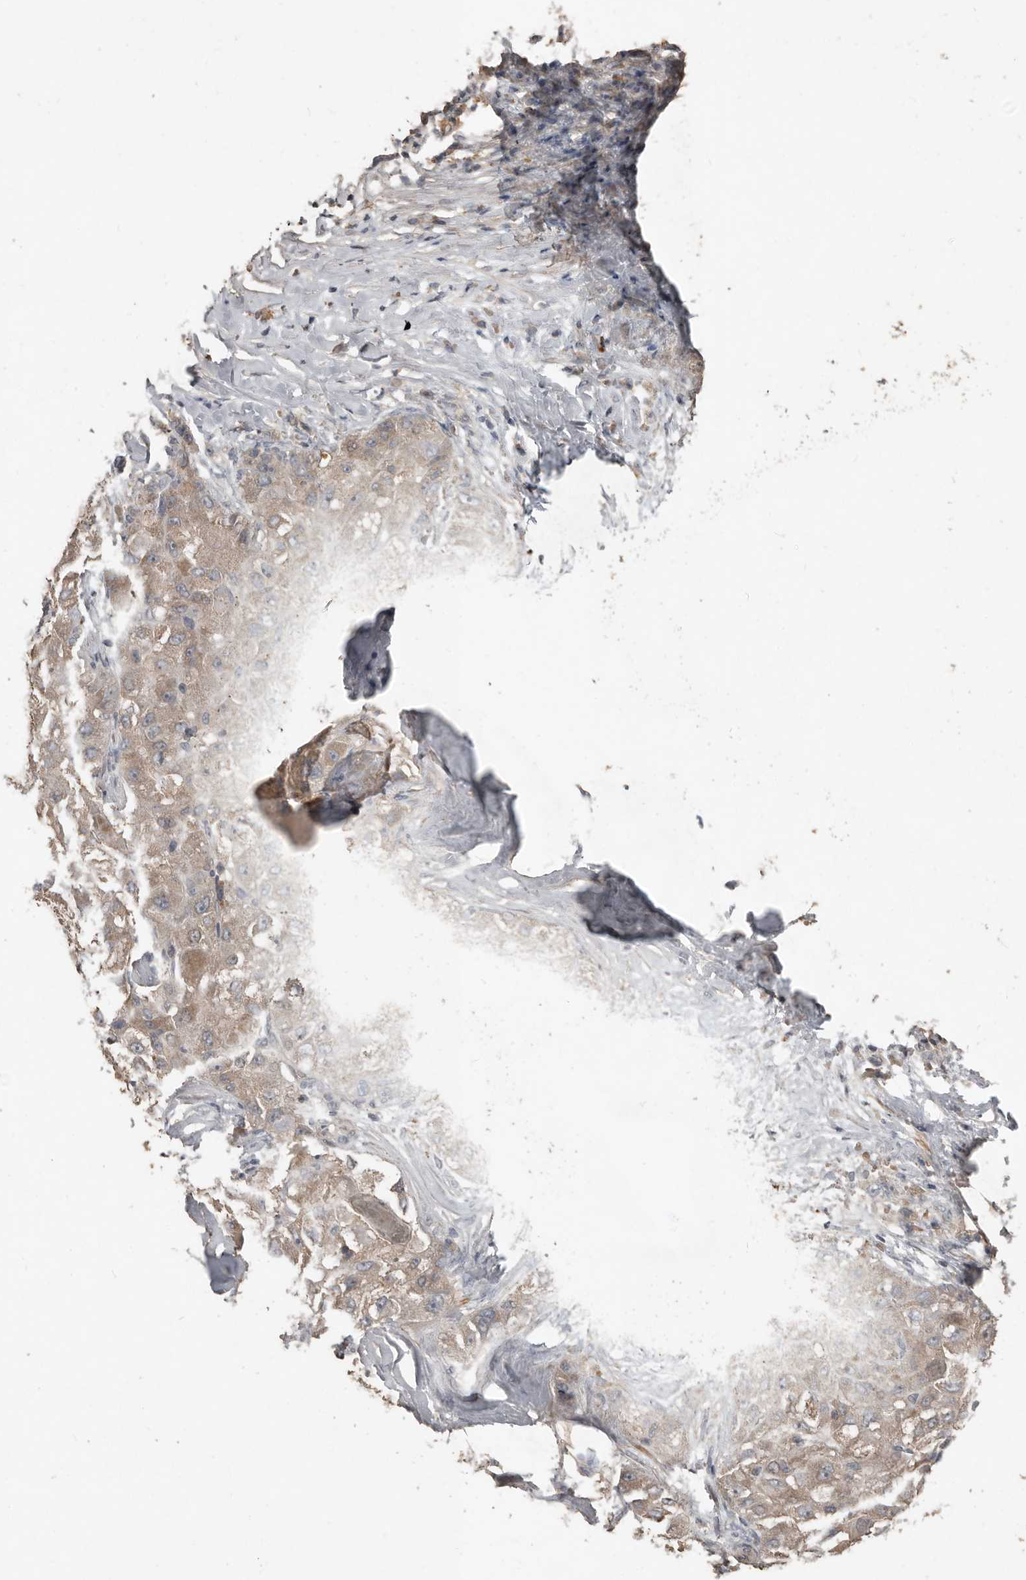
{"staining": {"intensity": "weak", "quantity": ">75%", "location": "cytoplasmic/membranous"}, "tissue": "liver cancer", "cell_type": "Tumor cells", "image_type": "cancer", "snomed": [{"axis": "morphology", "description": "Carcinoma, Hepatocellular, NOS"}, {"axis": "topography", "description": "Liver"}], "caption": "Immunohistochemistry of human liver cancer (hepatocellular carcinoma) demonstrates low levels of weak cytoplasmic/membranous staining in about >75% of tumor cells.", "gene": "BAMBI", "patient": {"sex": "male", "age": 80}}